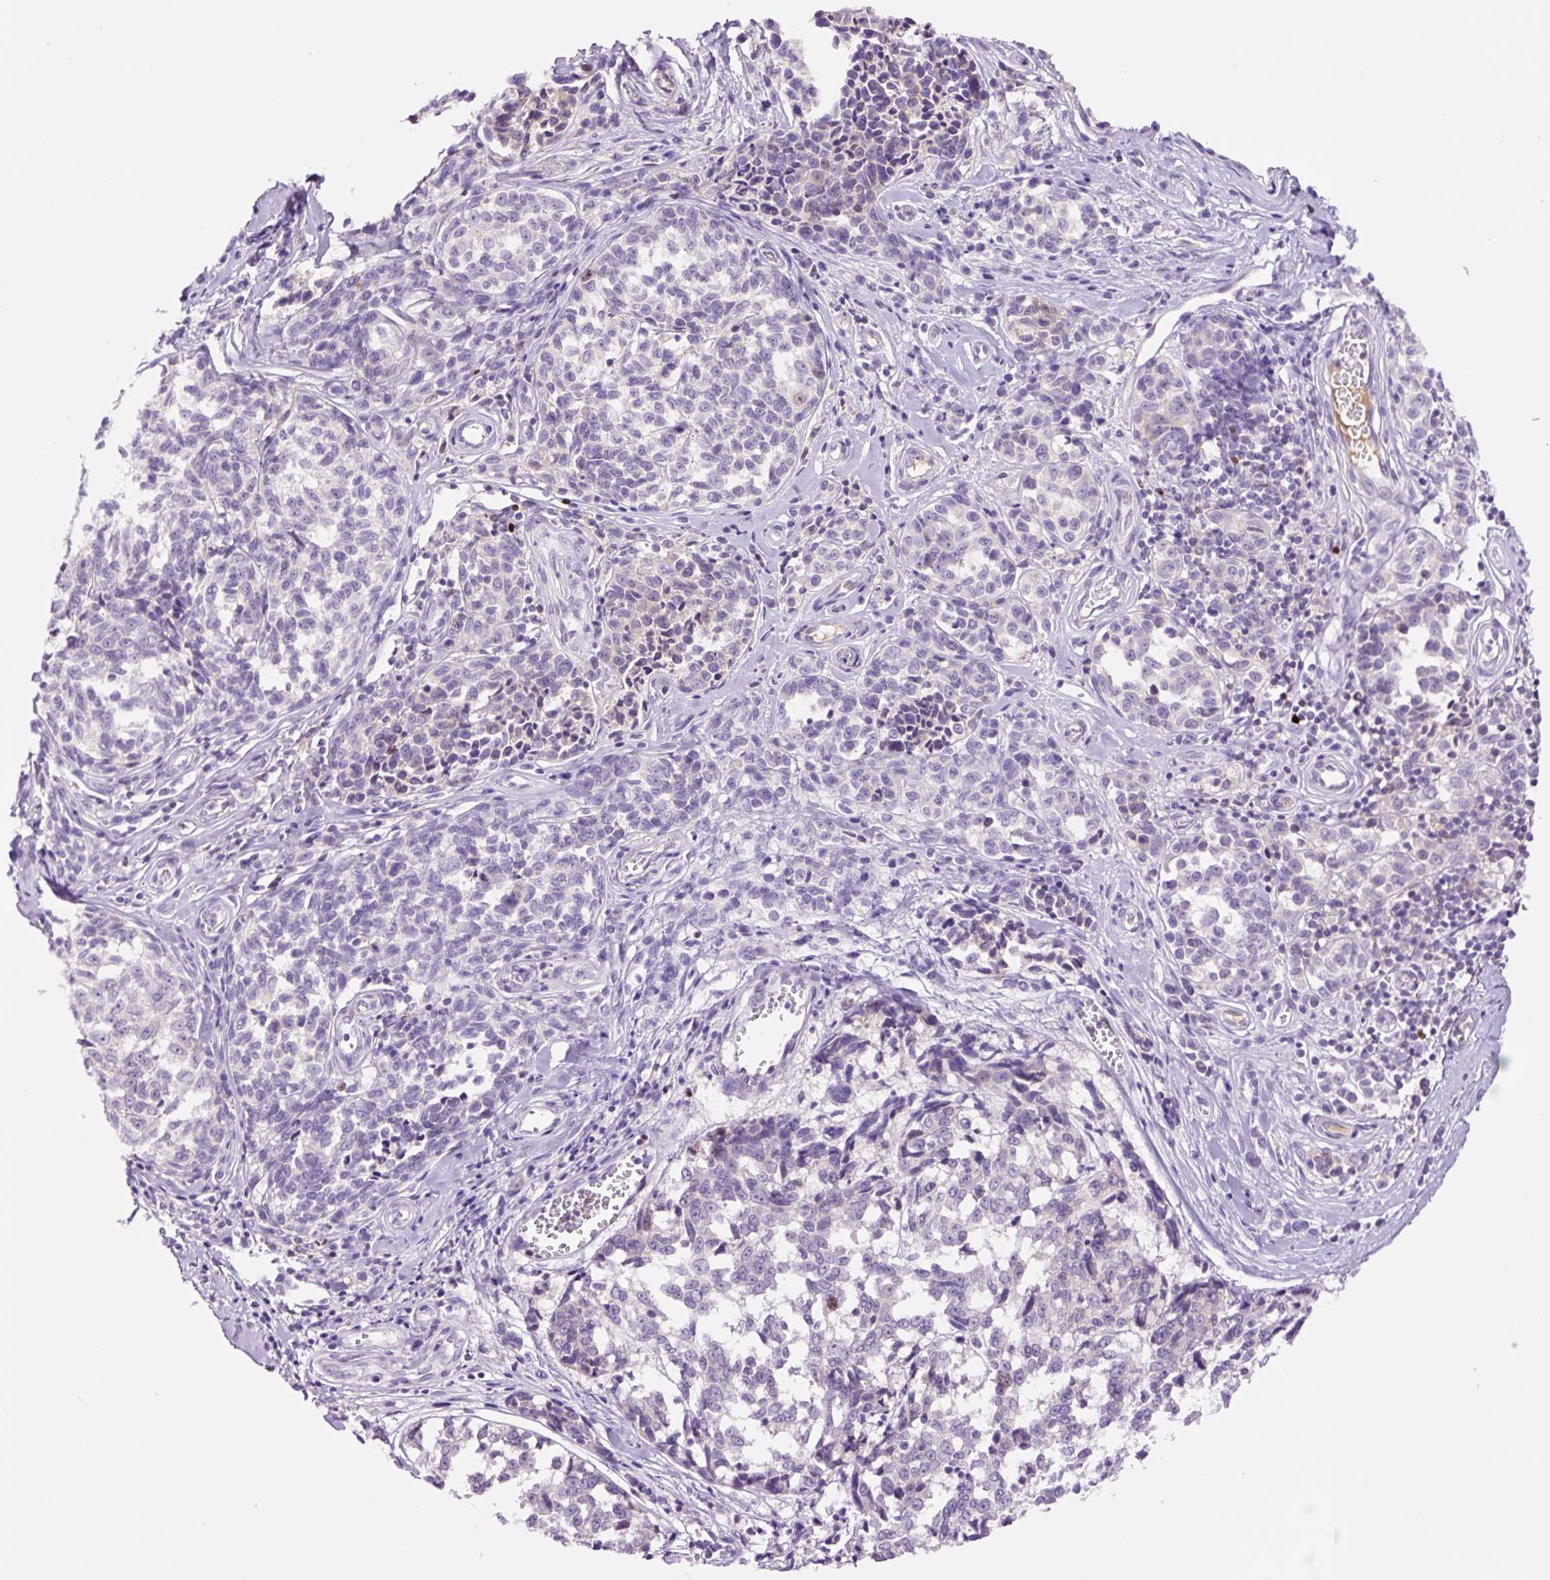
{"staining": {"intensity": "negative", "quantity": "none", "location": "none"}, "tissue": "melanoma", "cell_type": "Tumor cells", "image_type": "cancer", "snomed": [{"axis": "morphology", "description": "Malignant melanoma, NOS"}, {"axis": "topography", "description": "Skin"}], "caption": "The image reveals no significant positivity in tumor cells of malignant melanoma.", "gene": "DPPA4", "patient": {"sex": "female", "age": 64}}